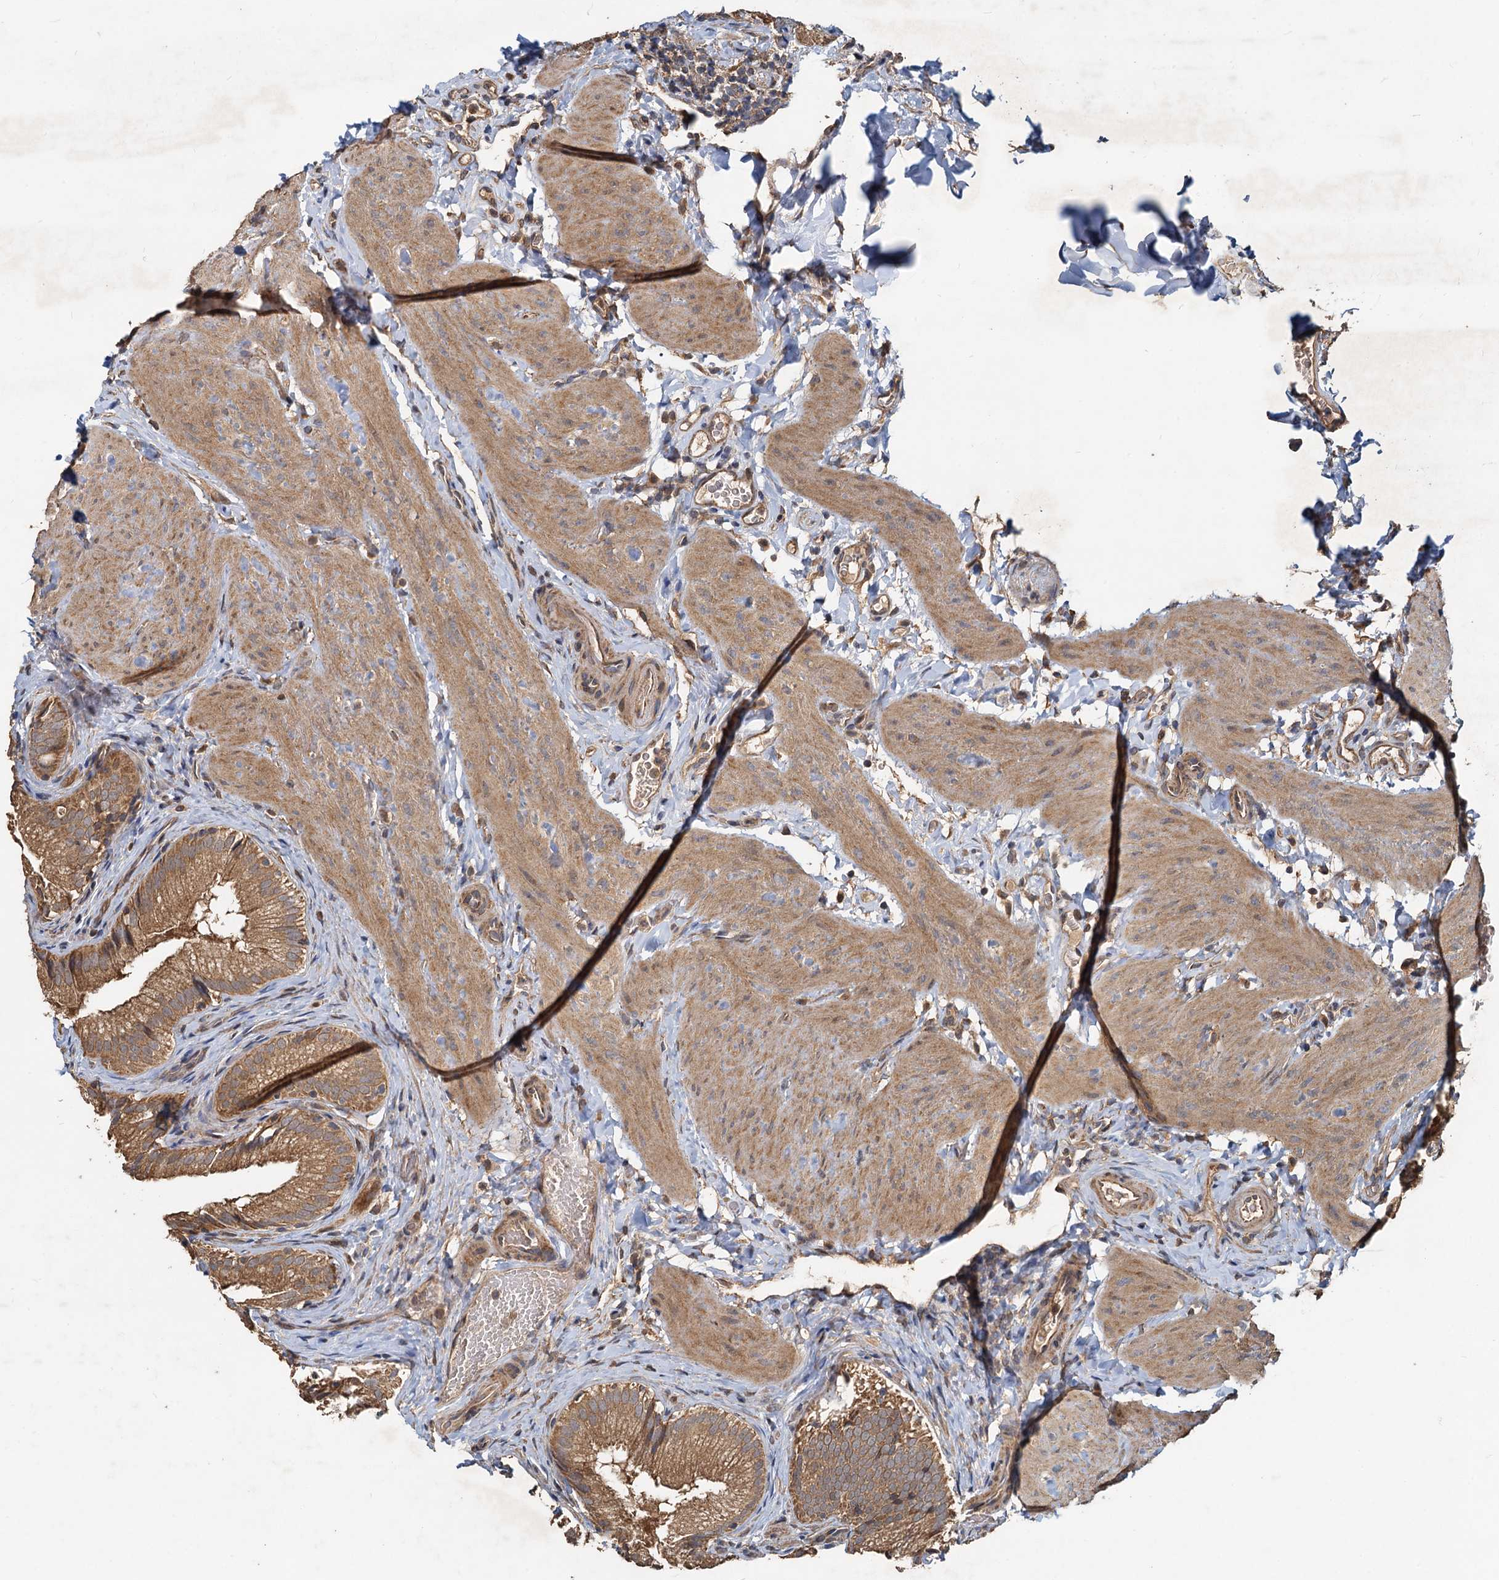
{"staining": {"intensity": "moderate", "quantity": ">75%", "location": "cytoplasmic/membranous"}, "tissue": "gallbladder", "cell_type": "Glandular cells", "image_type": "normal", "snomed": [{"axis": "morphology", "description": "Normal tissue, NOS"}, {"axis": "topography", "description": "Gallbladder"}], "caption": "The micrograph exhibits immunohistochemical staining of benign gallbladder. There is moderate cytoplasmic/membranous staining is seen in about >75% of glandular cells. Using DAB (3,3'-diaminobenzidine) (brown) and hematoxylin (blue) stains, captured at high magnification using brightfield microscopy.", "gene": "HYI", "patient": {"sex": "female", "age": 30}}